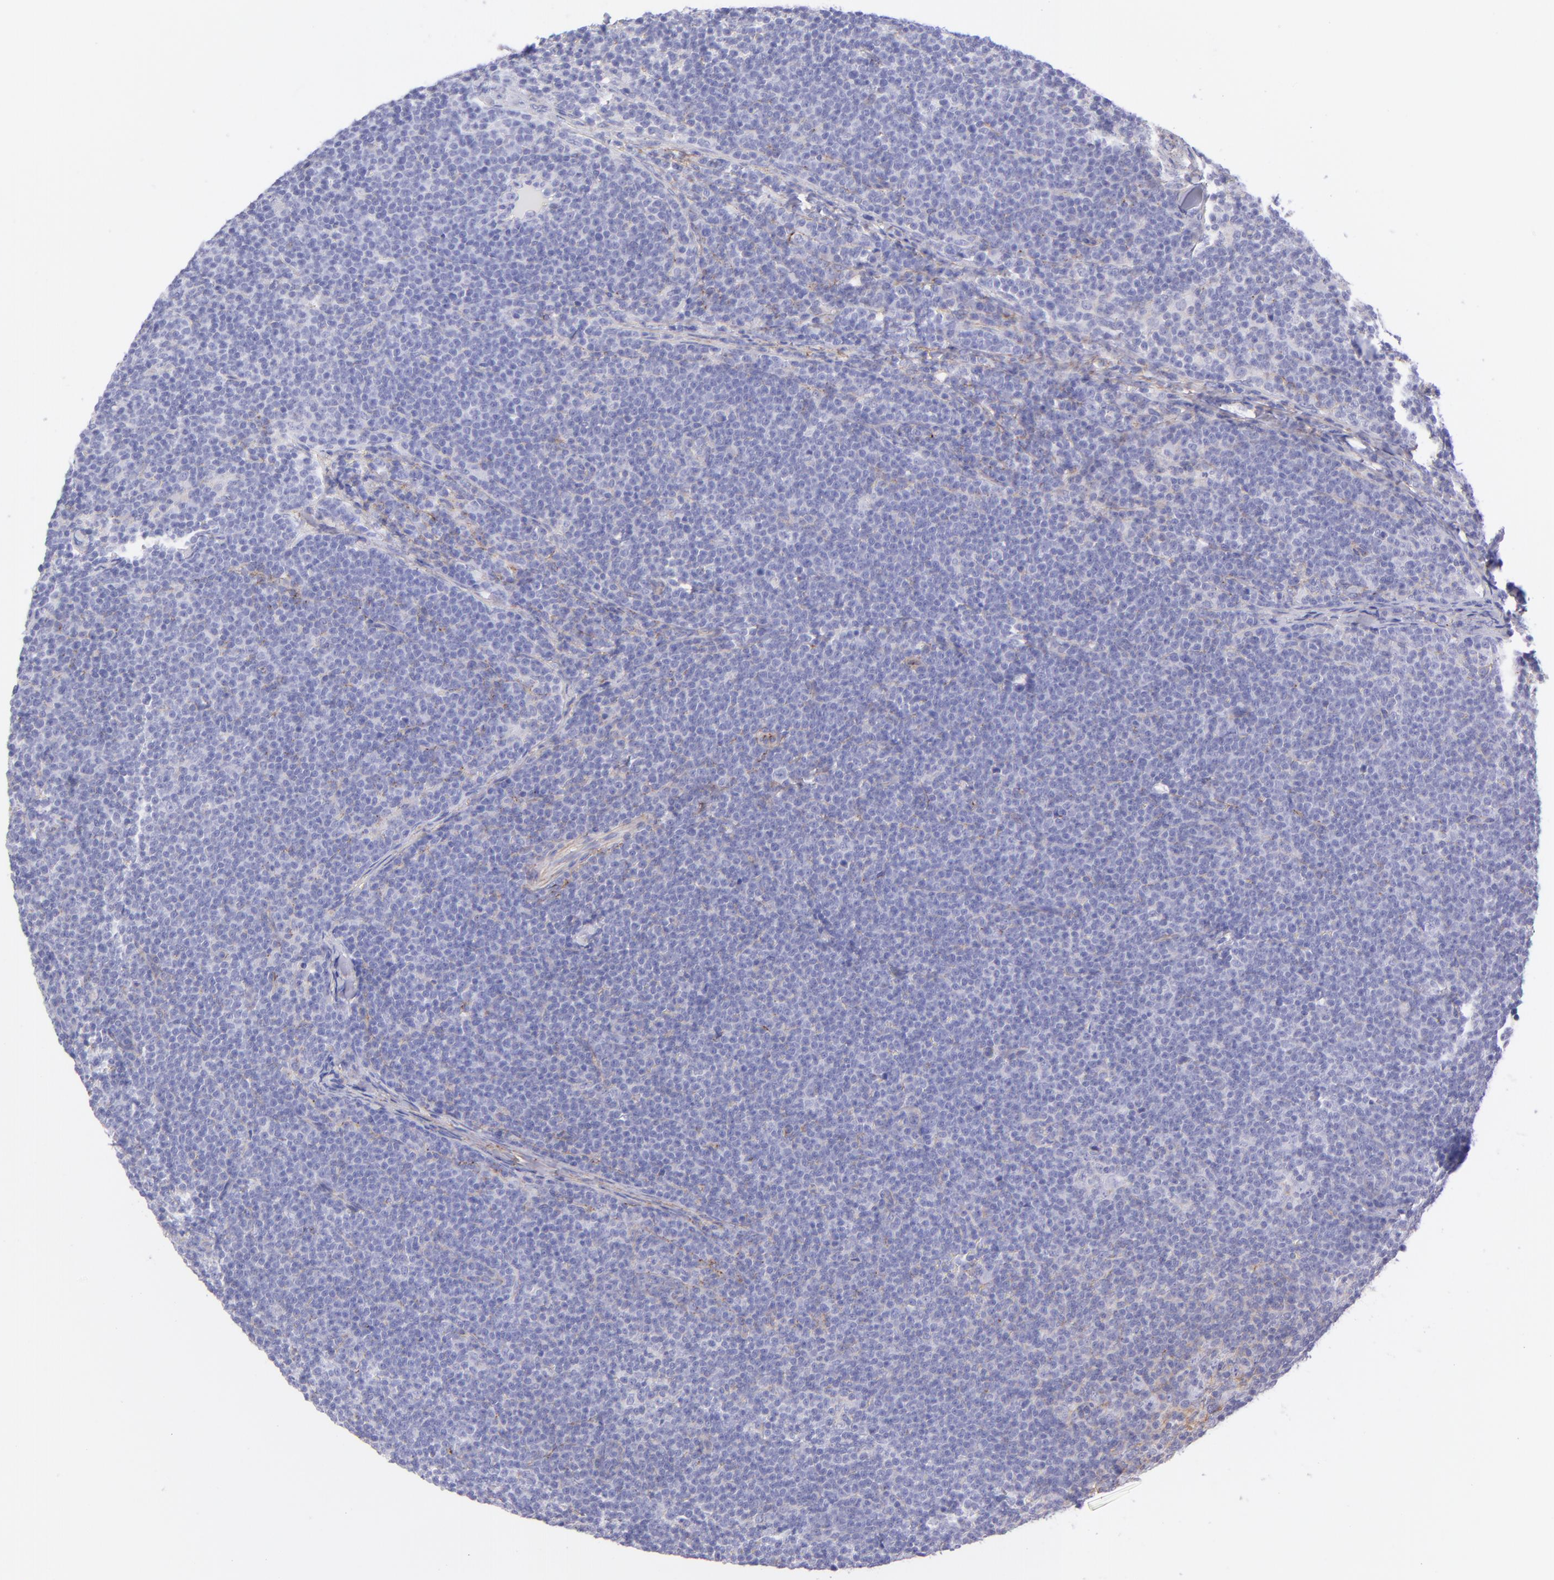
{"staining": {"intensity": "weak", "quantity": "<25%", "location": "cytoplasmic/membranous"}, "tissue": "lymphoma", "cell_type": "Tumor cells", "image_type": "cancer", "snomed": [{"axis": "morphology", "description": "Malignant lymphoma, non-Hodgkin's type, High grade"}, {"axis": "topography", "description": "Lymph node"}], "caption": "The photomicrograph demonstrates no staining of tumor cells in malignant lymphoma, non-Hodgkin's type (high-grade).", "gene": "CD81", "patient": {"sex": "female", "age": 58}}